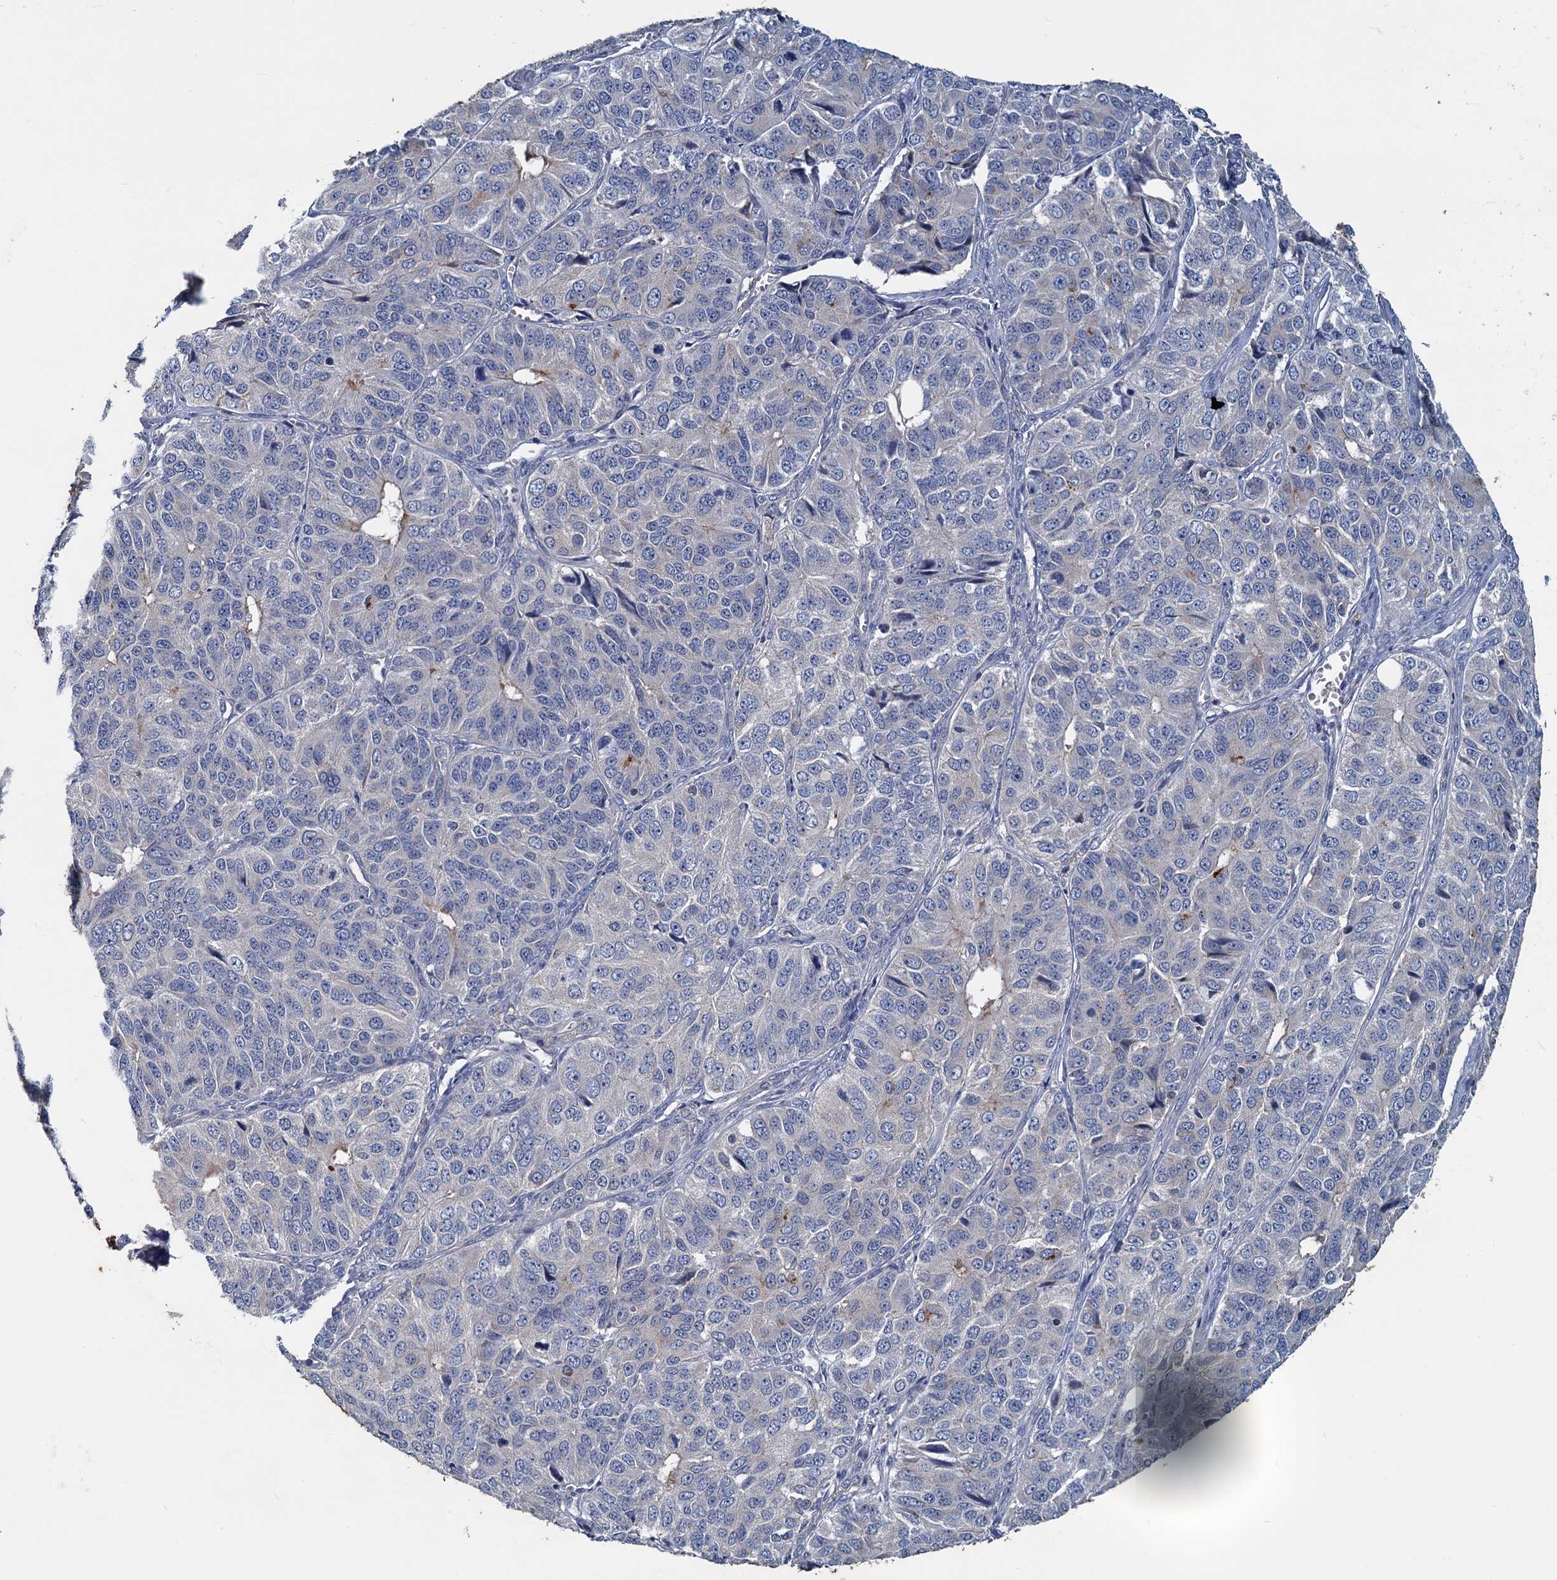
{"staining": {"intensity": "negative", "quantity": "none", "location": "none"}, "tissue": "ovarian cancer", "cell_type": "Tumor cells", "image_type": "cancer", "snomed": [{"axis": "morphology", "description": "Carcinoma, endometroid"}, {"axis": "topography", "description": "Ovary"}], "caption": "Immunohistochemistry (IHC) histopathology image of ovarian cancer stained for a protein (brown), which reveals no positivity in tumor cells.", "gene": "SLC2A7", "patient": {"sex": "female", "age": 51}}